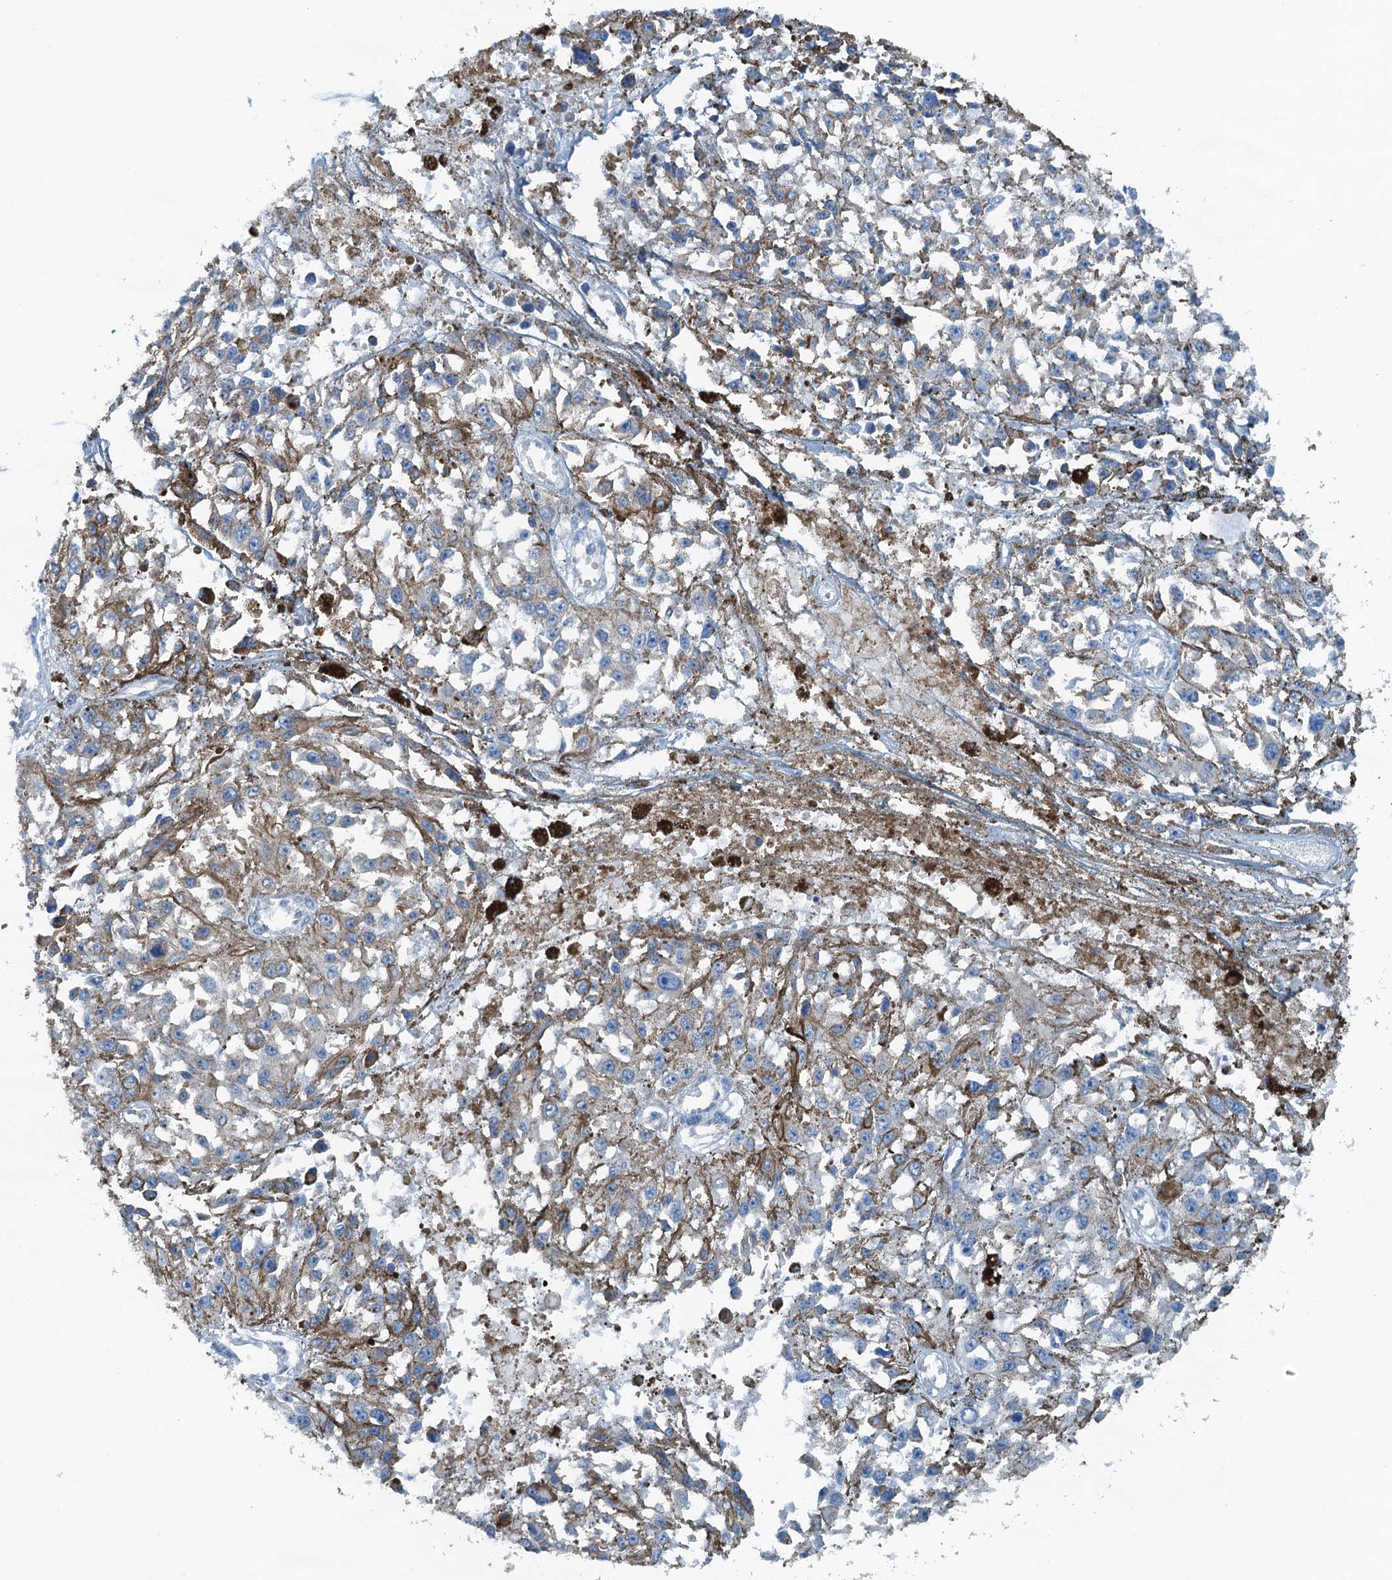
{"staining": {"intensity": "negative", "quantity": "none", "location": "none"}, "tissue": "melanoma", "cell_type": "Tumor cells", "image_type": "cancer", "snomed": [{"axis": "morphology", "description": "Malignant melanoma, Metastatic site"}, {"axis": "topography", "description": "Lymph node"}], "caption": "A high-resolution micrograph shows immunohistochemistry (IHC) staining of melanoma, which shows no significant staining in tumor cells.", "gene": "TMOD2", "patient": {"sex": "male", "age": 59}}